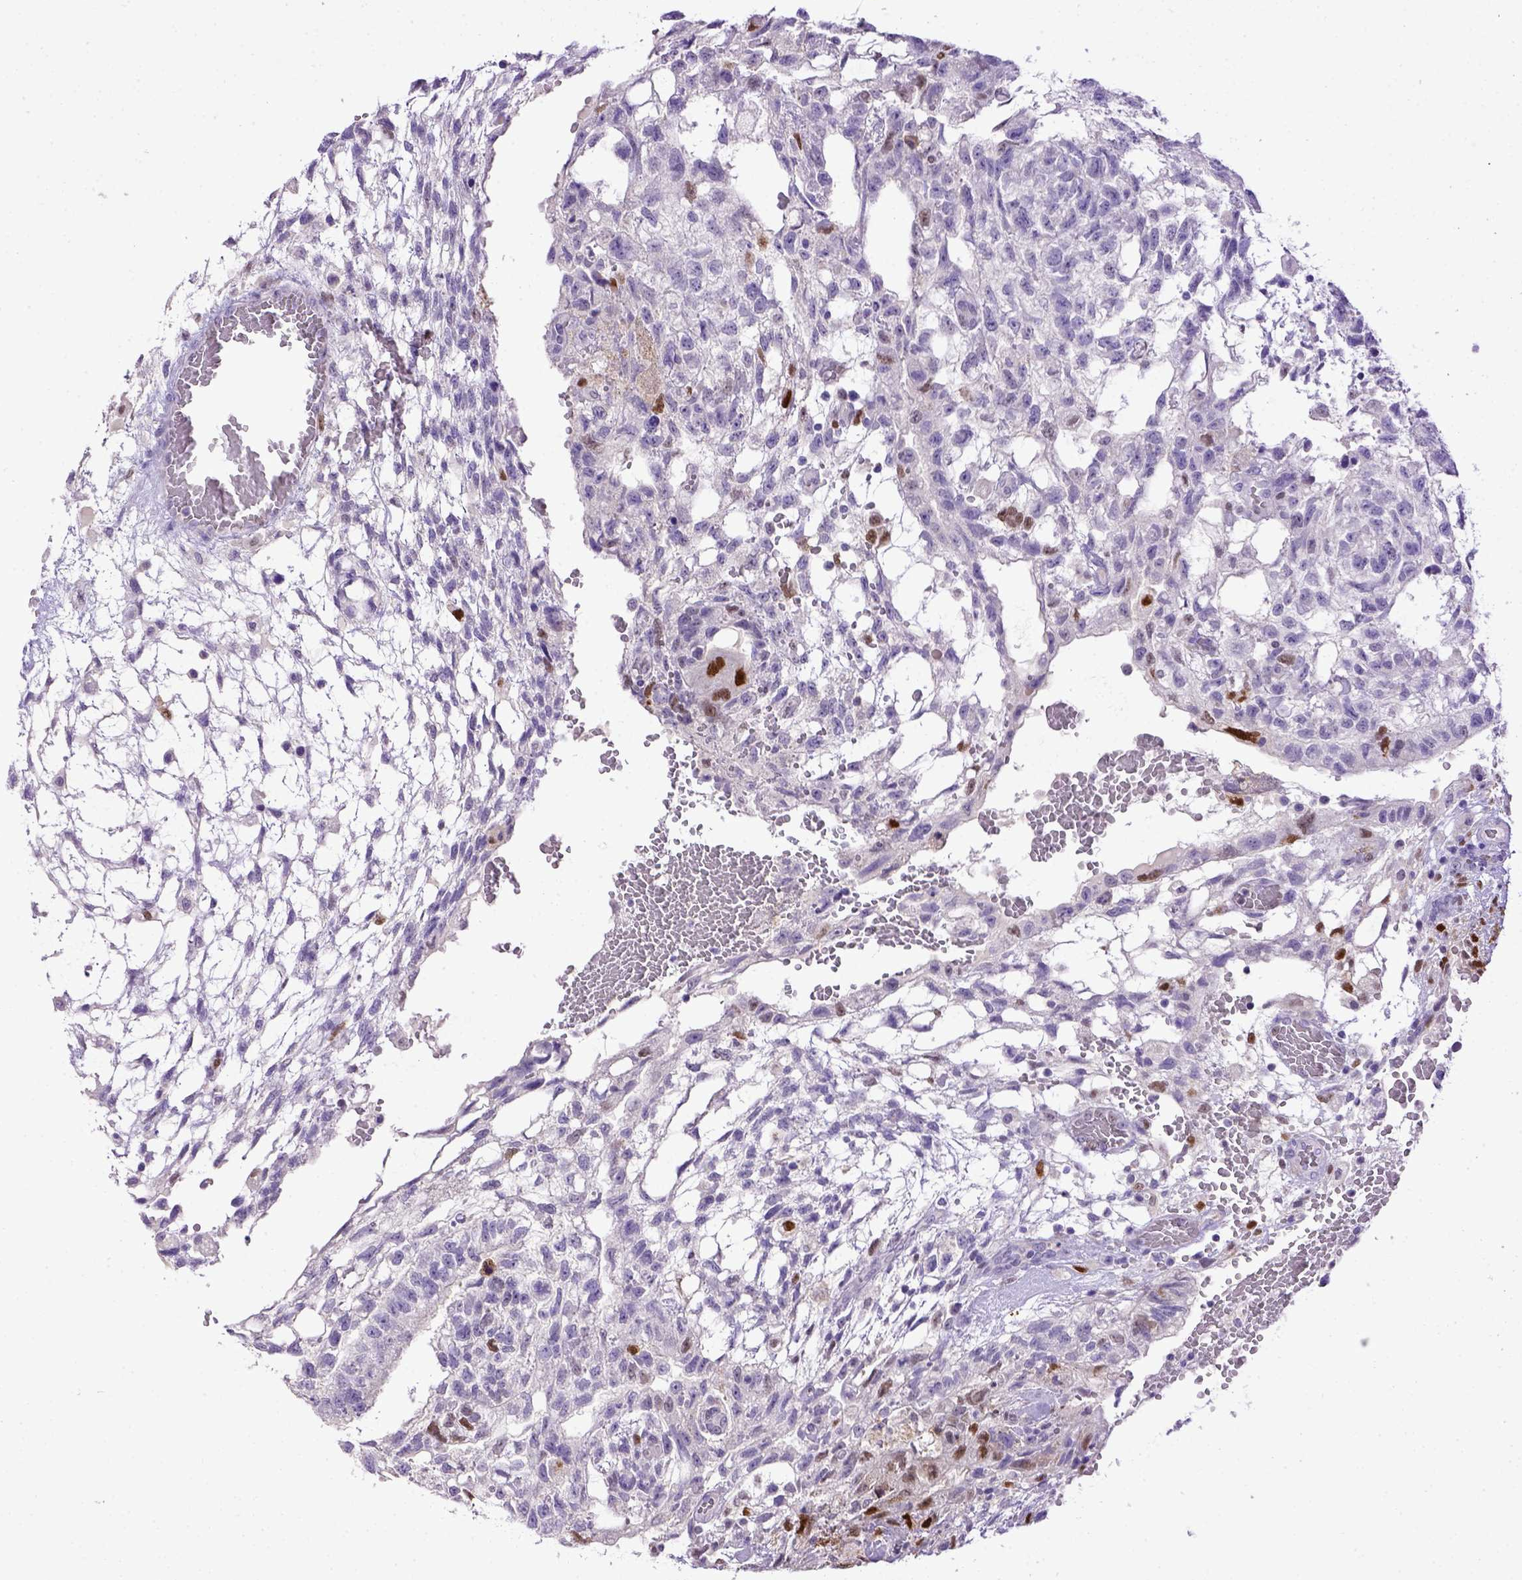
{"staining": {"intensity": "negative", "quantity": "none", "location": "none"}, "tissue": "testis cancer", "cell_type": "Tumor cells", "image_type": "cancer", "snomed": [{"axis": "morphology", "description": "Carcinoma, Embryonal, NOS"}, {"axis": "topography", "description": "Testis"}], "caption": "Immunohistochemistry (IHC) micrograph of neoplastic tissue: testis embryonal carcinoma stained with DAB displays no significant protein expression in tumor cells. (IHC, brightfield microscopy, high magnification).", "gene": "CDKN1A", "patient": {"sex": "male", "age": 32}}